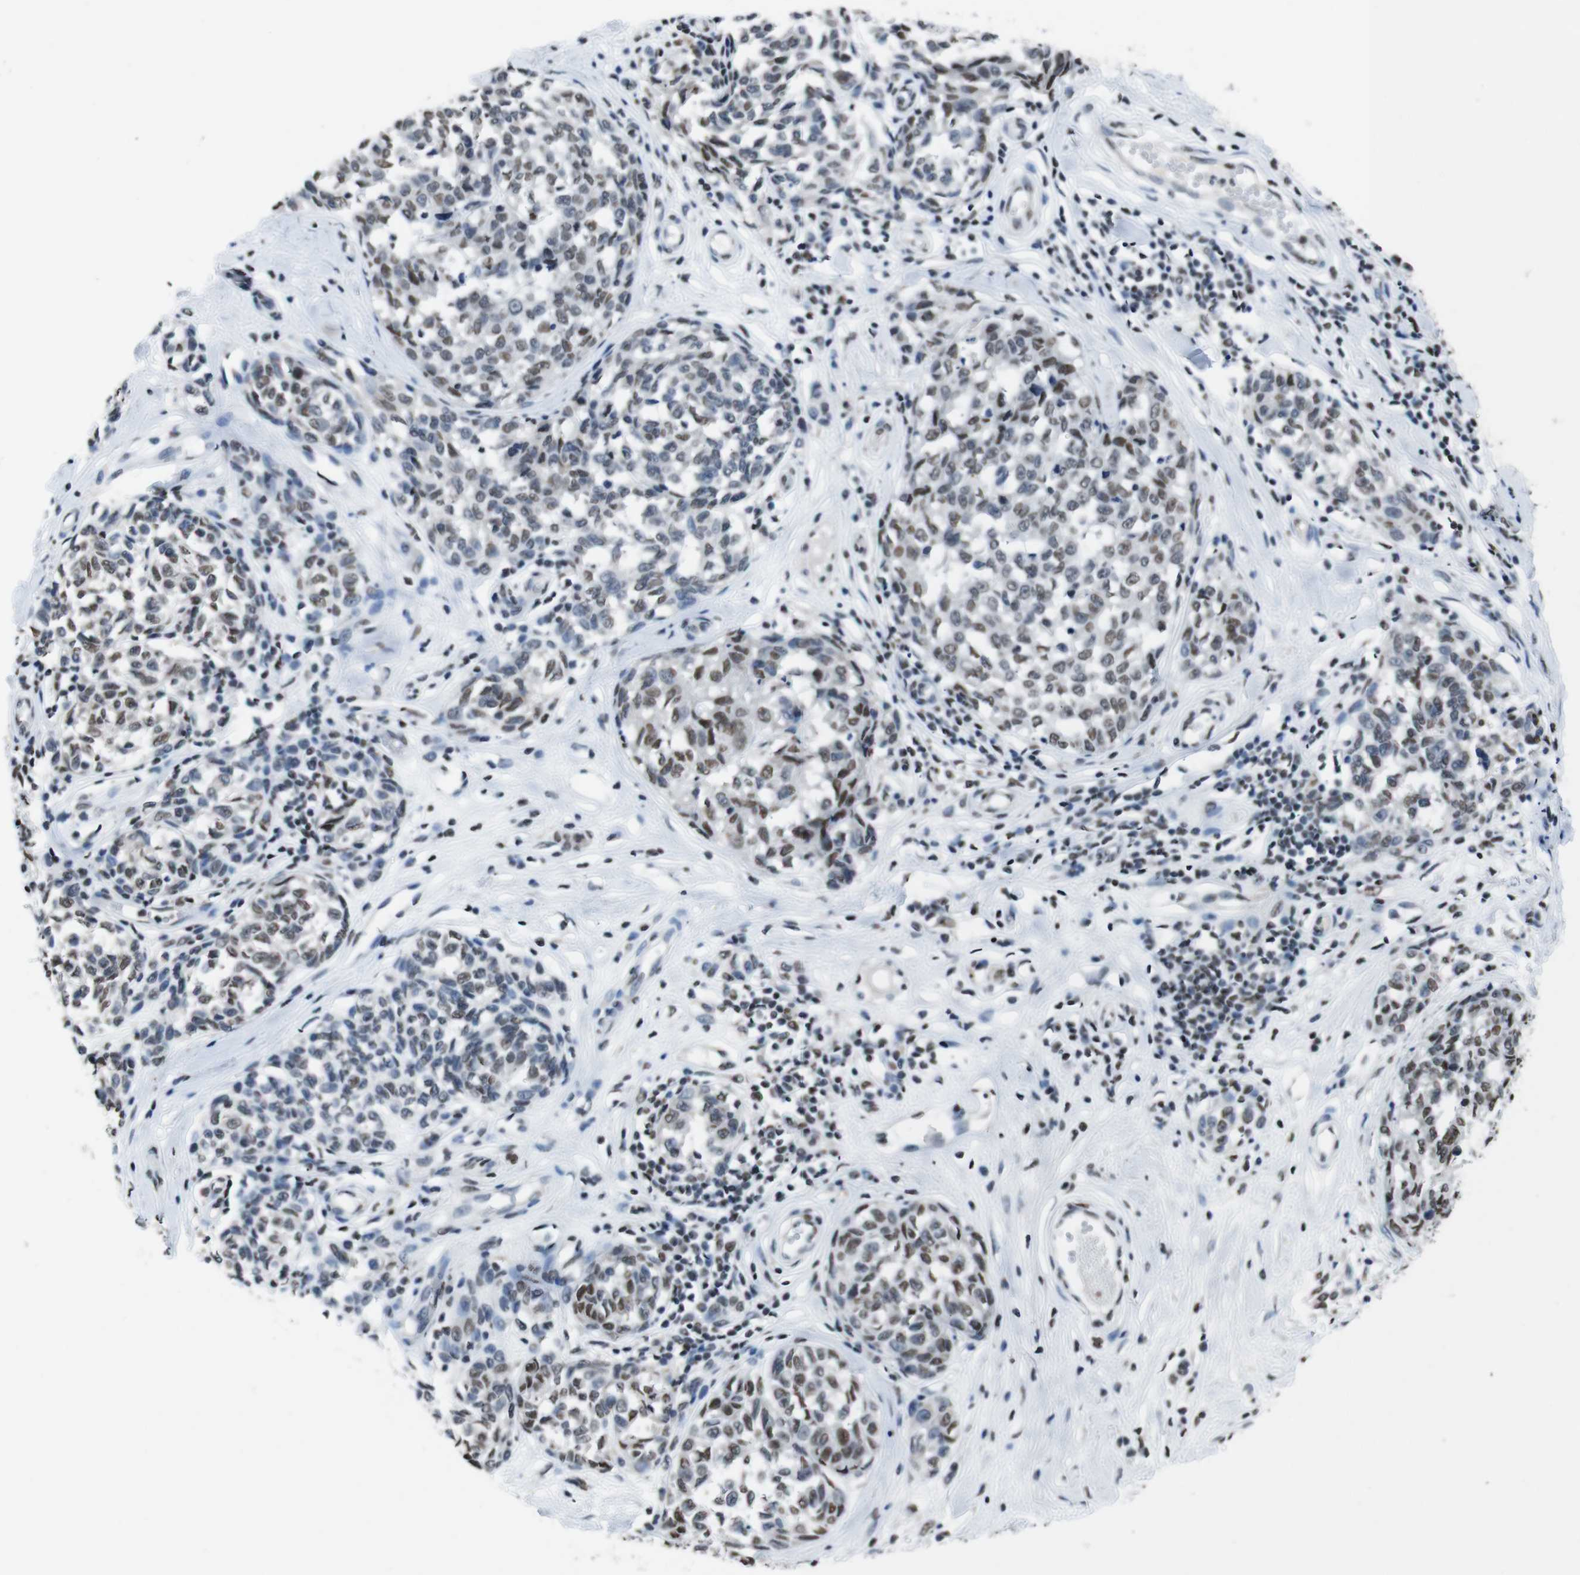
{"staining": {"intensity": "weak", "quantity": "25%-75%", "location": "nuclear"}, "tissue": "melanoma", "cell_type": "Tumor cells", "image_type": "cancer", "snomed": [{"axis": "morphology", "description": "Malignant melanoma, NOS"}, {"axis": "topography", "description": "Skin"}], "caption": "IHC of melanoma exhibits low levels of weak nuclear staining in approximately 25%-75% of tumor cells.", "gene": "PIP4P2", "patient": {"sex": "female", "age": 64}}